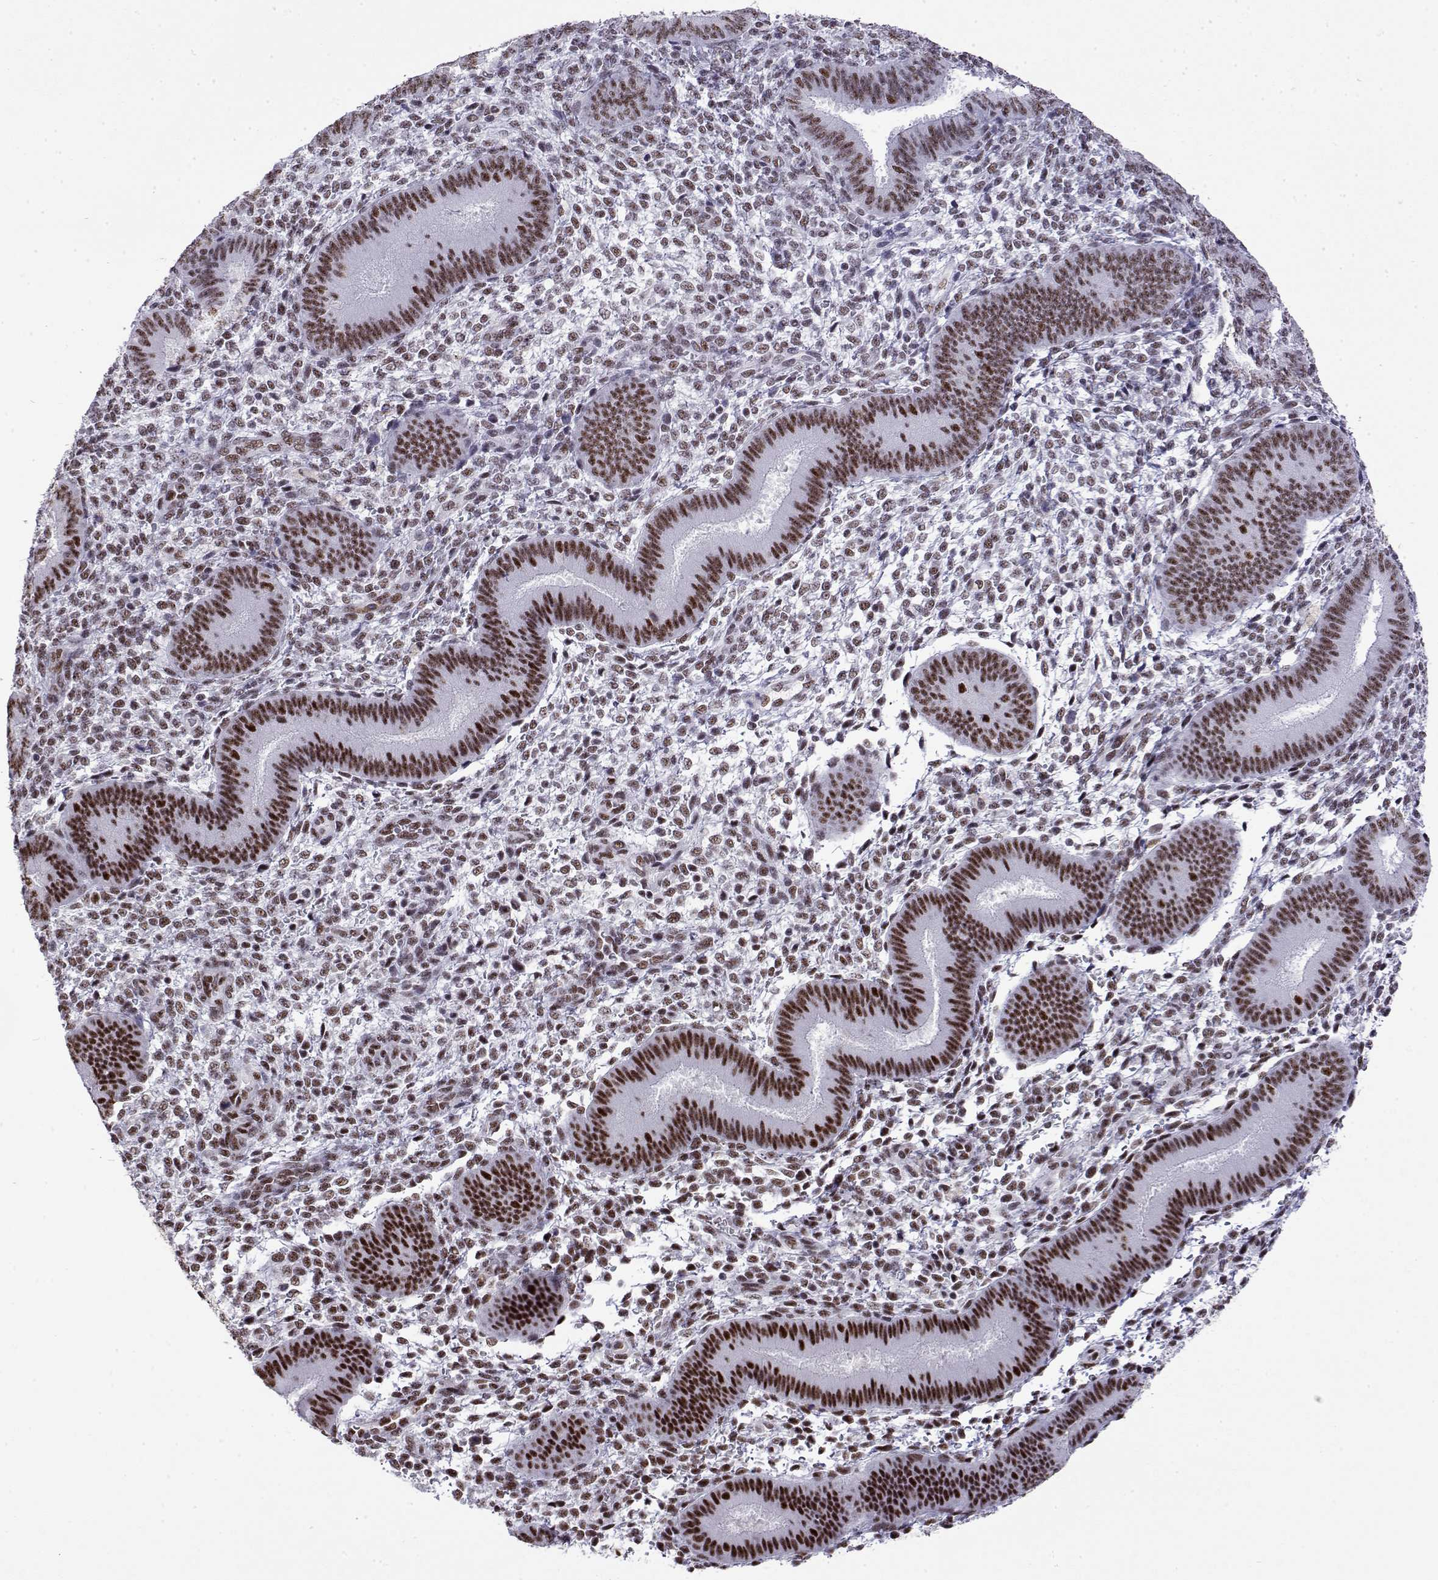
{"staining": {"intensity": "weak", "quantity": "25%-75%", "location": "nuclear"}, "tissue": "endometrium", "cell_type": "Cells in endometrial stroma", "image_type": "normal", "snomed": [{"axis": "morphology", "description": "Normal tissue, NOS"}, {"axis": "topography", "description": "Endometrium"}], "caption": "Immunohistochemistry of benign endometrium exhibits low levels of weak nuclear expression in approximately 25%-75% of cells in endometrial stroma.", "gene": "POLDIP3", "patient": {"sex": "female", "age": 39}}